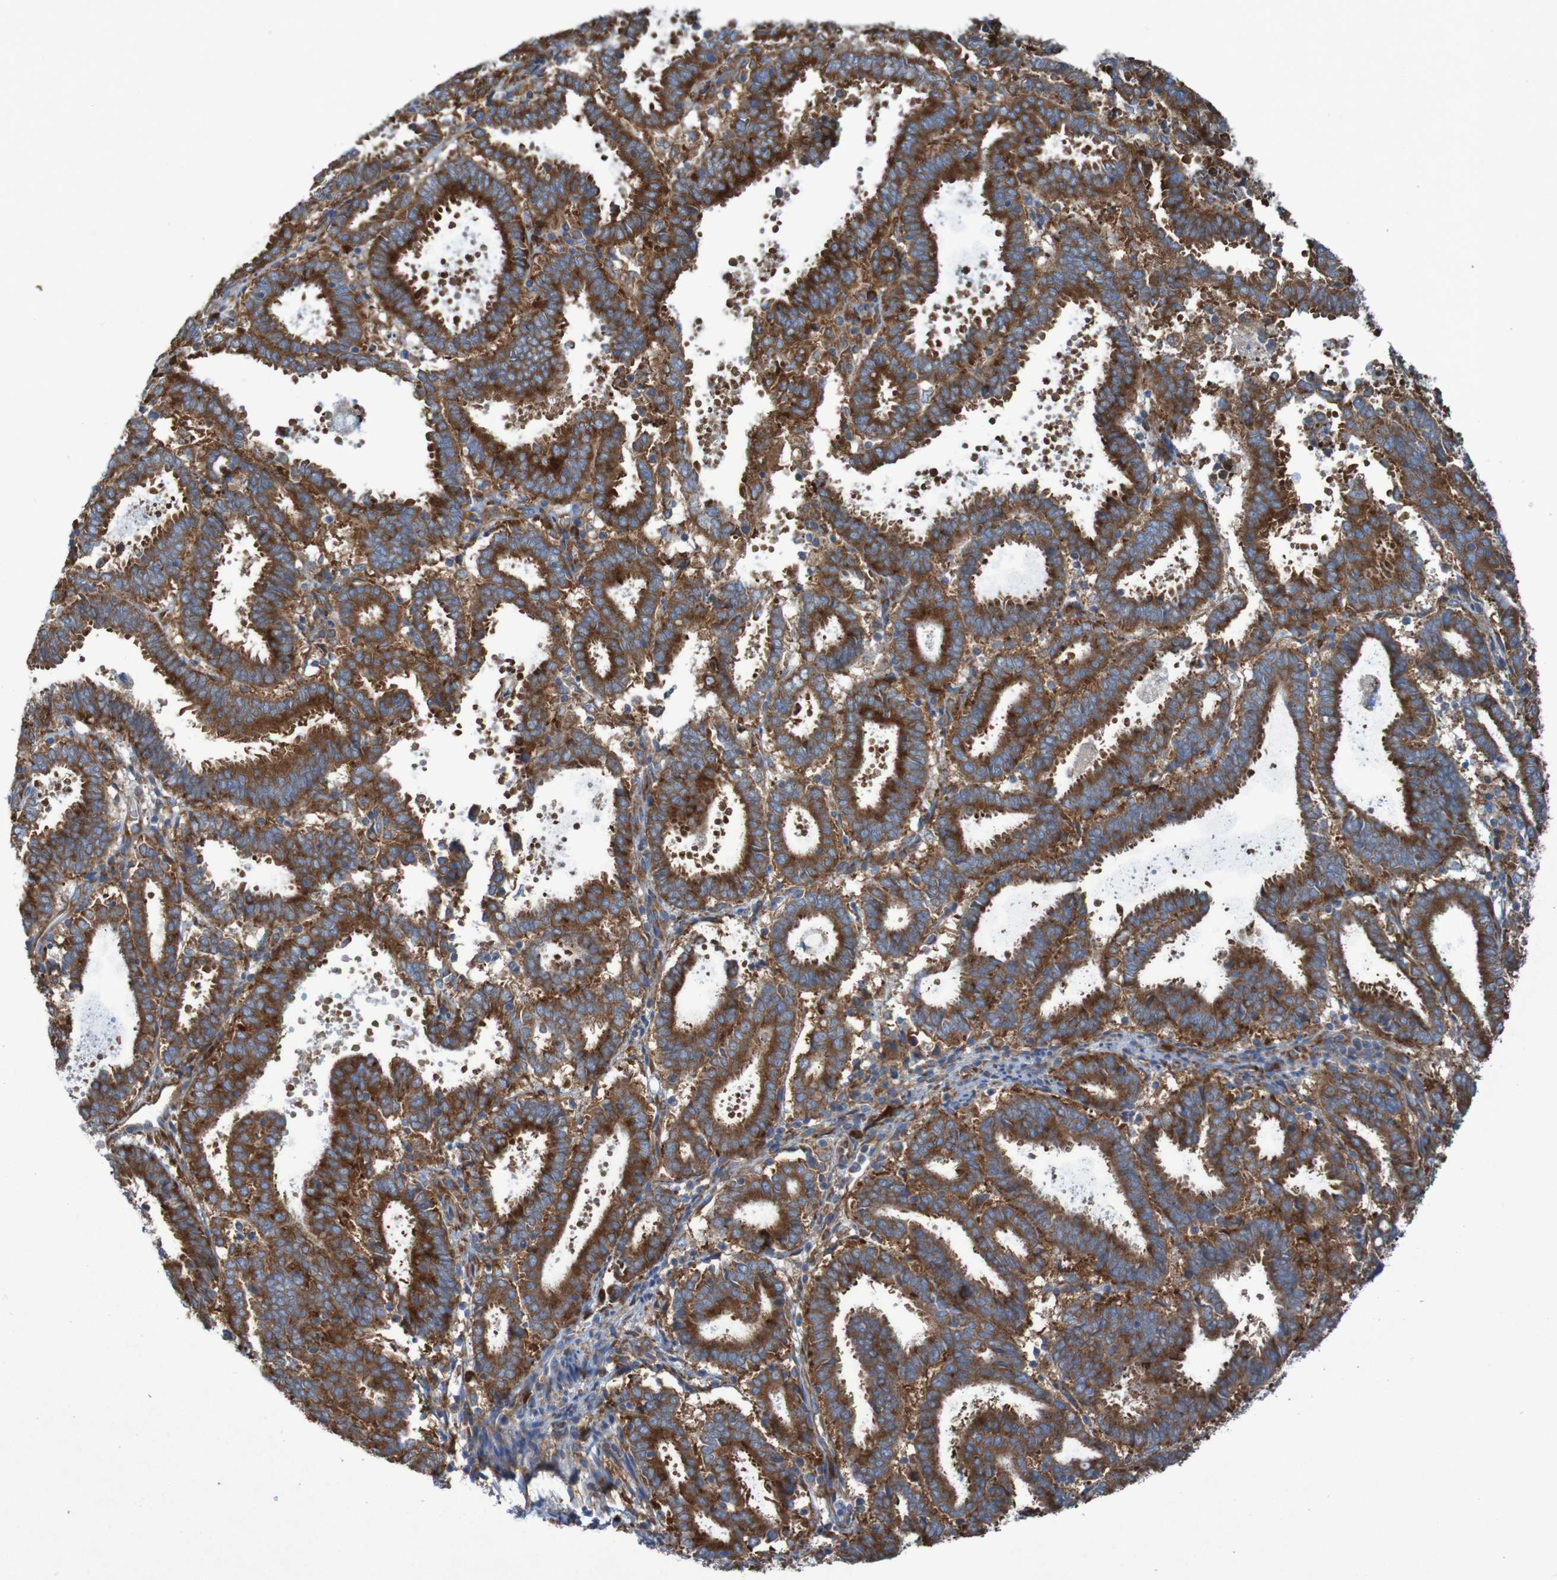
{"staining": {"intensity": "strong", "quantity": ">75%", "location": "cytoplasmic/membranous"}, "tissue": "endometrial cancer", "cell_type": "Tumor cells", "image_type": "cancer", "snomed": [{"axis": "morphology", "description": "Adenocarcinoma, NOS"}, {"axis": "topography", "description": "Uterus"}], "caption": "IHC histopathology image of human endometrial adenocarcinoma stained for a protein (brown), which exhibits high levels of strong cytoplasmic/membranous staining in about >75% of tumor cells.", "gene": "RPL10", "patient": {"sex": "female", "age": 83}}